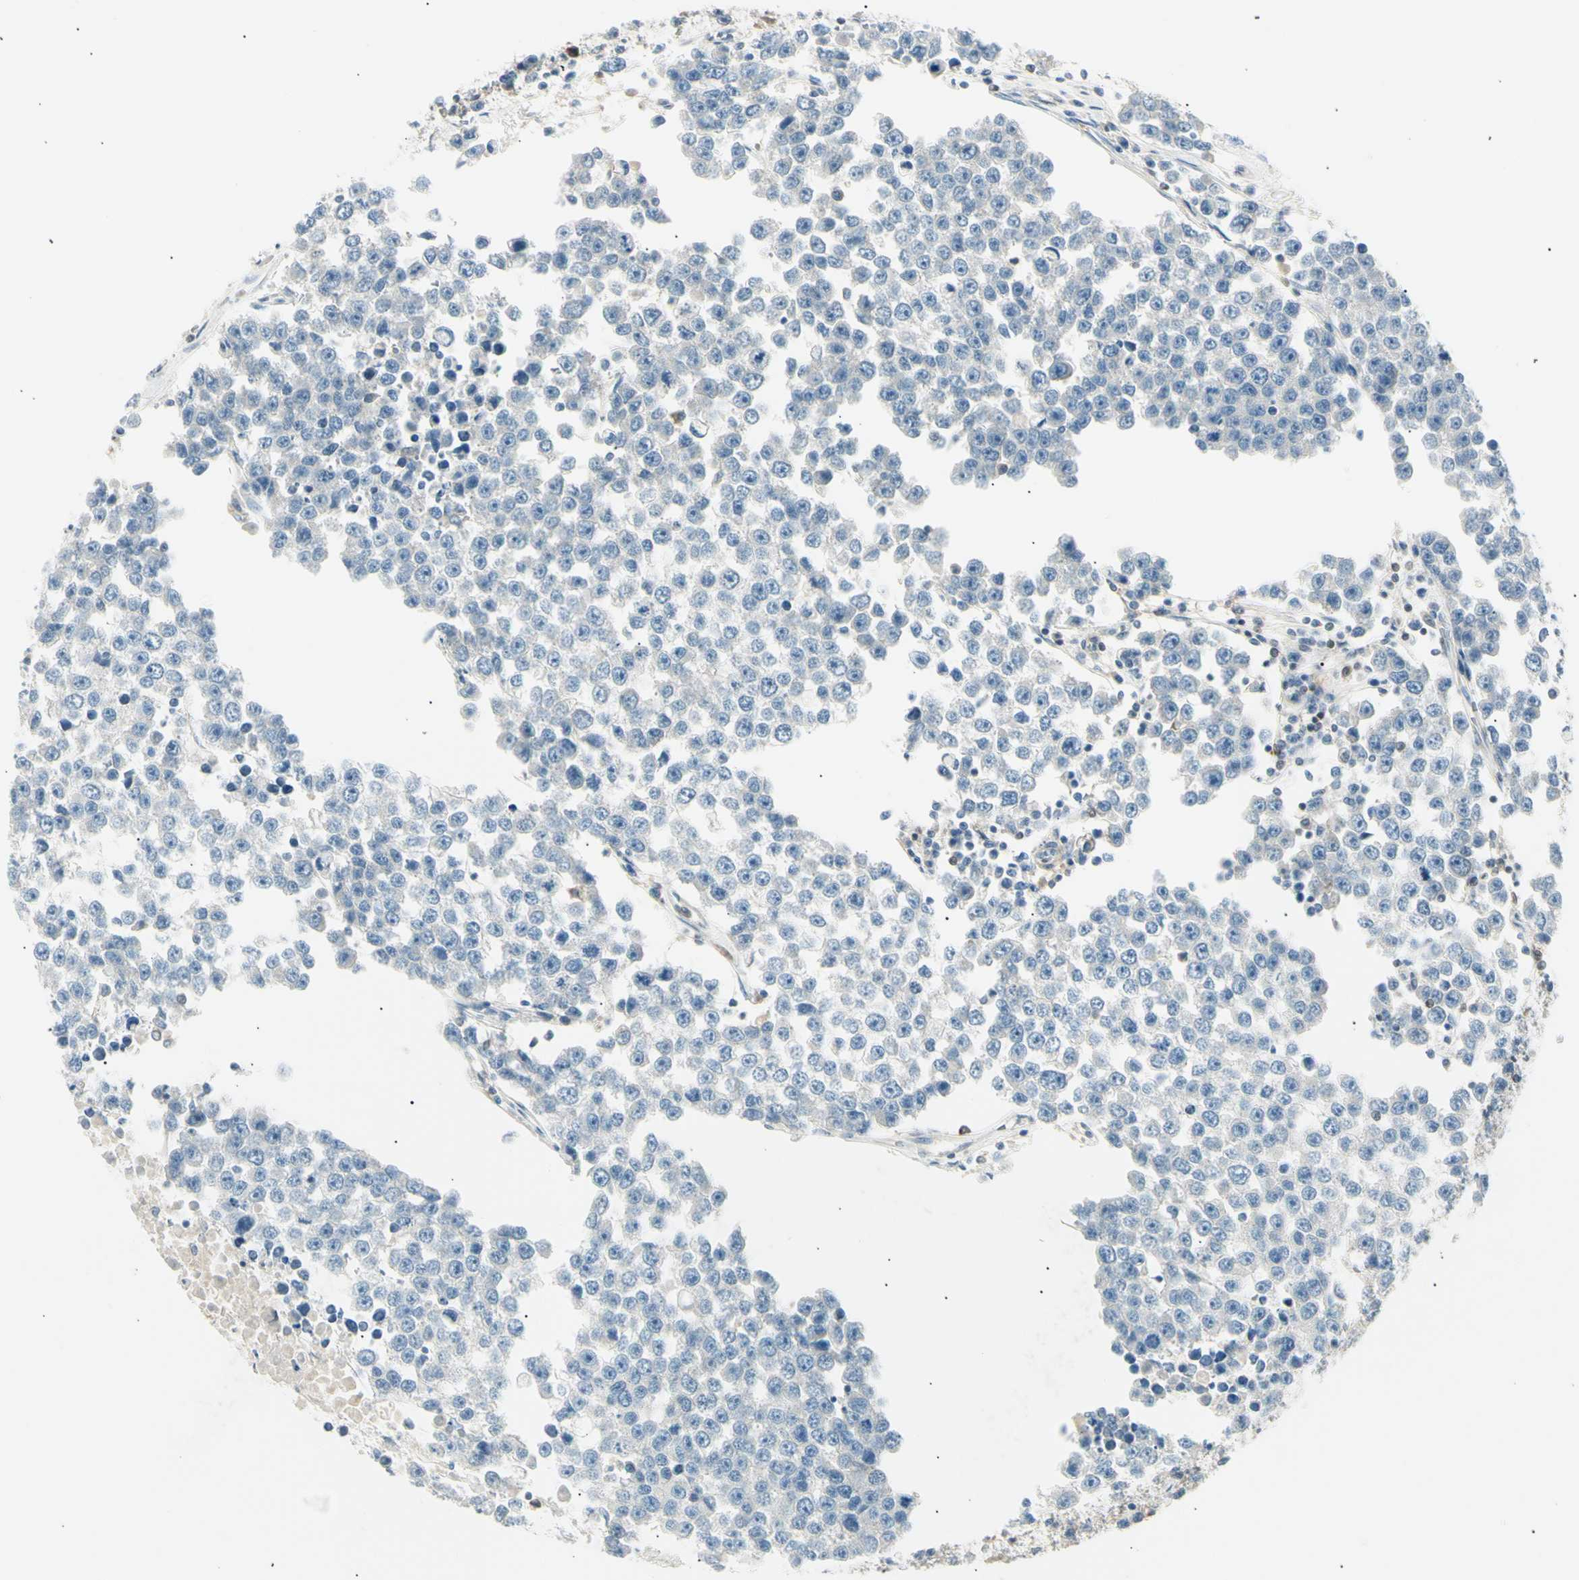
{"staining": {"intensity": "negative", "quantity": "none", "location": "none"}, "tissue": "testis cancer", "cell_type": "Tumor cells", "image_type": "cancer", "snomed": [{"axis": "morphology", "description": "Seminoma, NOS"}, {"axis": "morphology", "description": "Carcinoma, Embryonal, NOS"}, {"axis": "topography", "description": "Testis"}], "caption": "Image shows no significant protein staining in tumor cells of testis cancer.", "gene": "LHPP", "patient": {"sex": "male", "age": 52}}